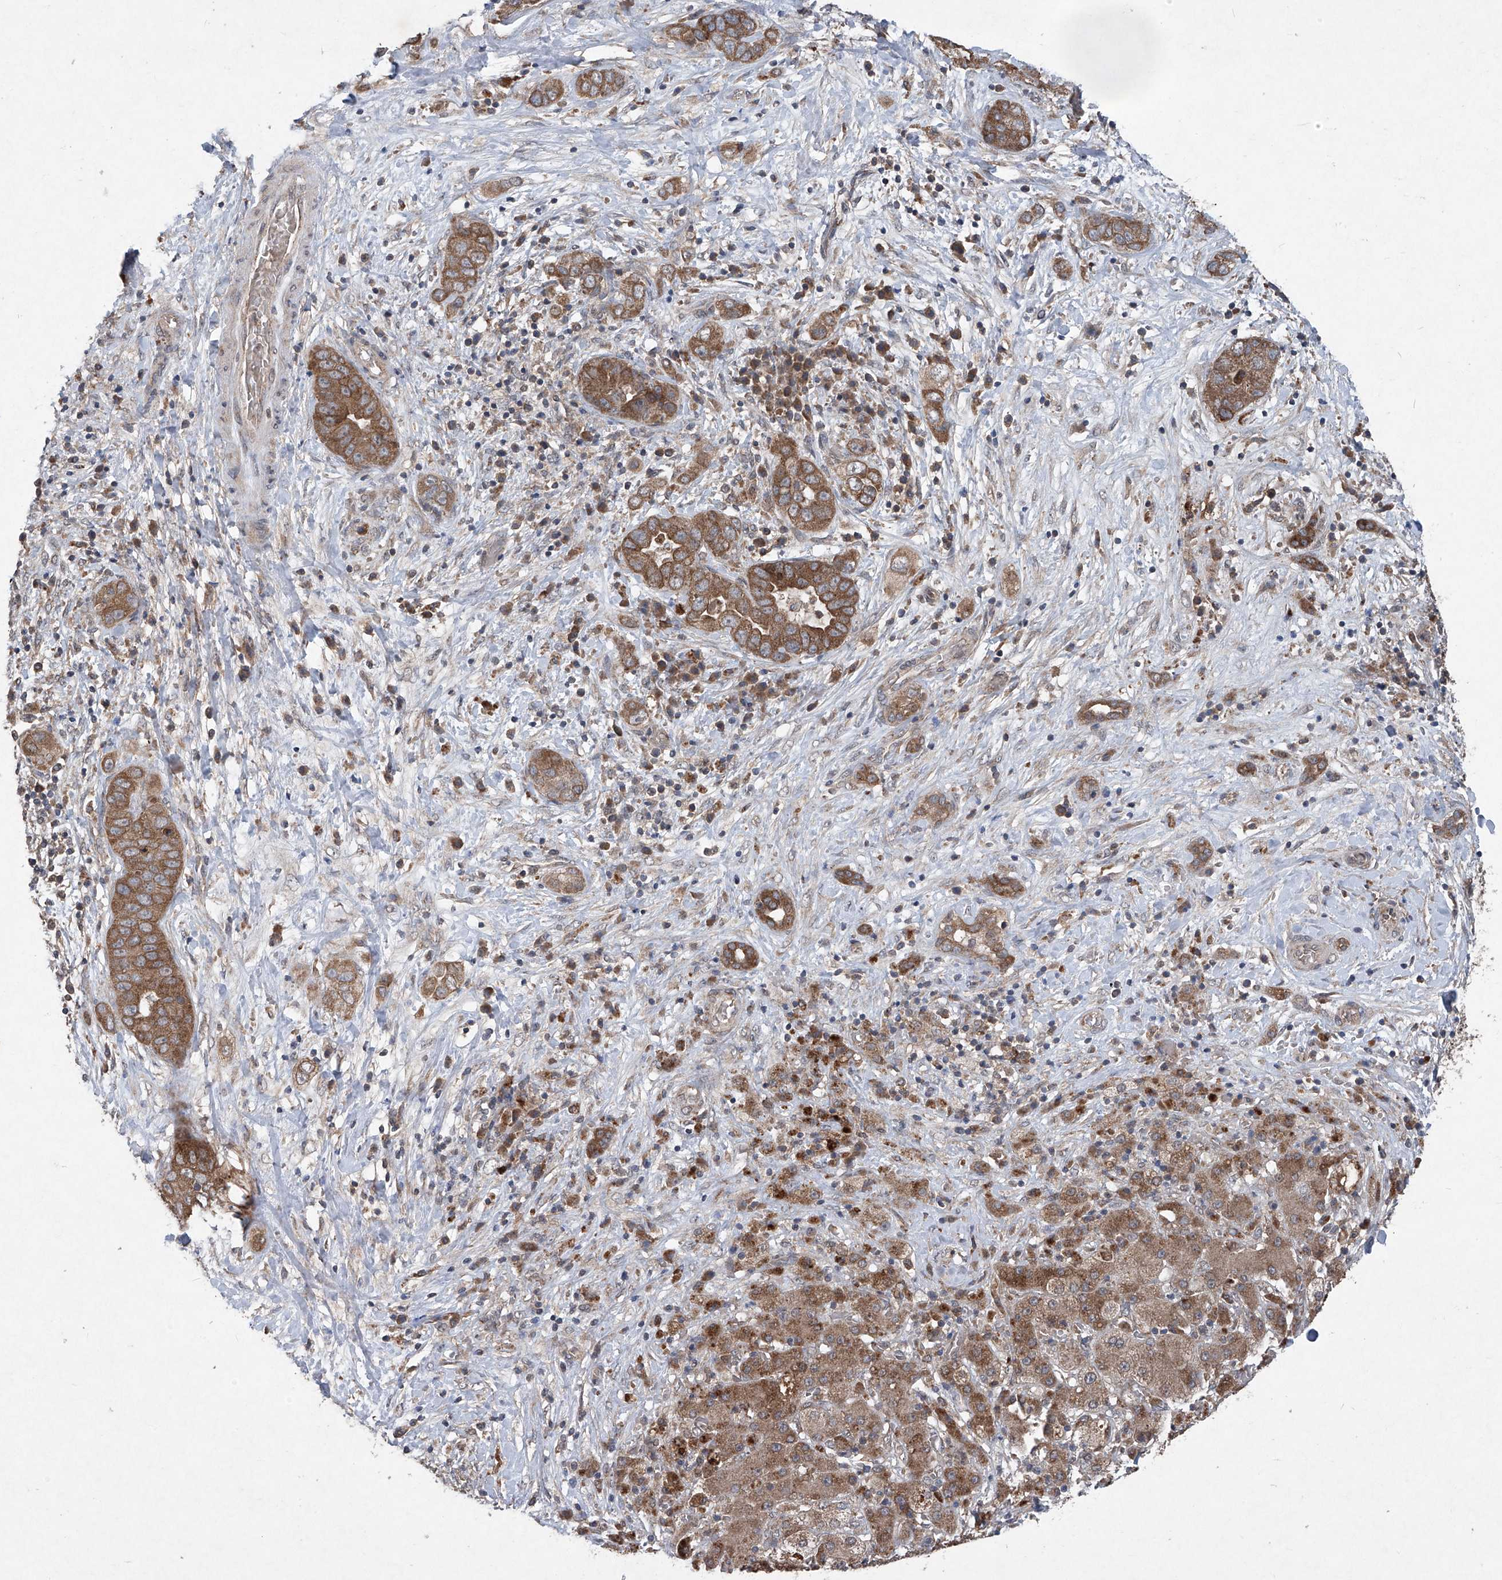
{"staining": {"intensity": "moderate", "quantity": ">75%", "location": "cytoplasmic/membranous"}, "tissue": "liver cancer", "cell_type": "Tumor cells", "image_type": "cancer", "snomed": [{"axis": "morphology", "description": "Cholangiocarcinoma"}, {"axis": "topography", "description": "Liver"}], "caption": "Moderate cytoplasmic/membranous expression is identified in approximately >75% of tumor cells in cholangiocarcinoma (liver). (brown staining indicates protein expression, while blue staining denotes nuclei).", "gene": "SUMF2", "patient": {"sex": "female", "age": 52}}